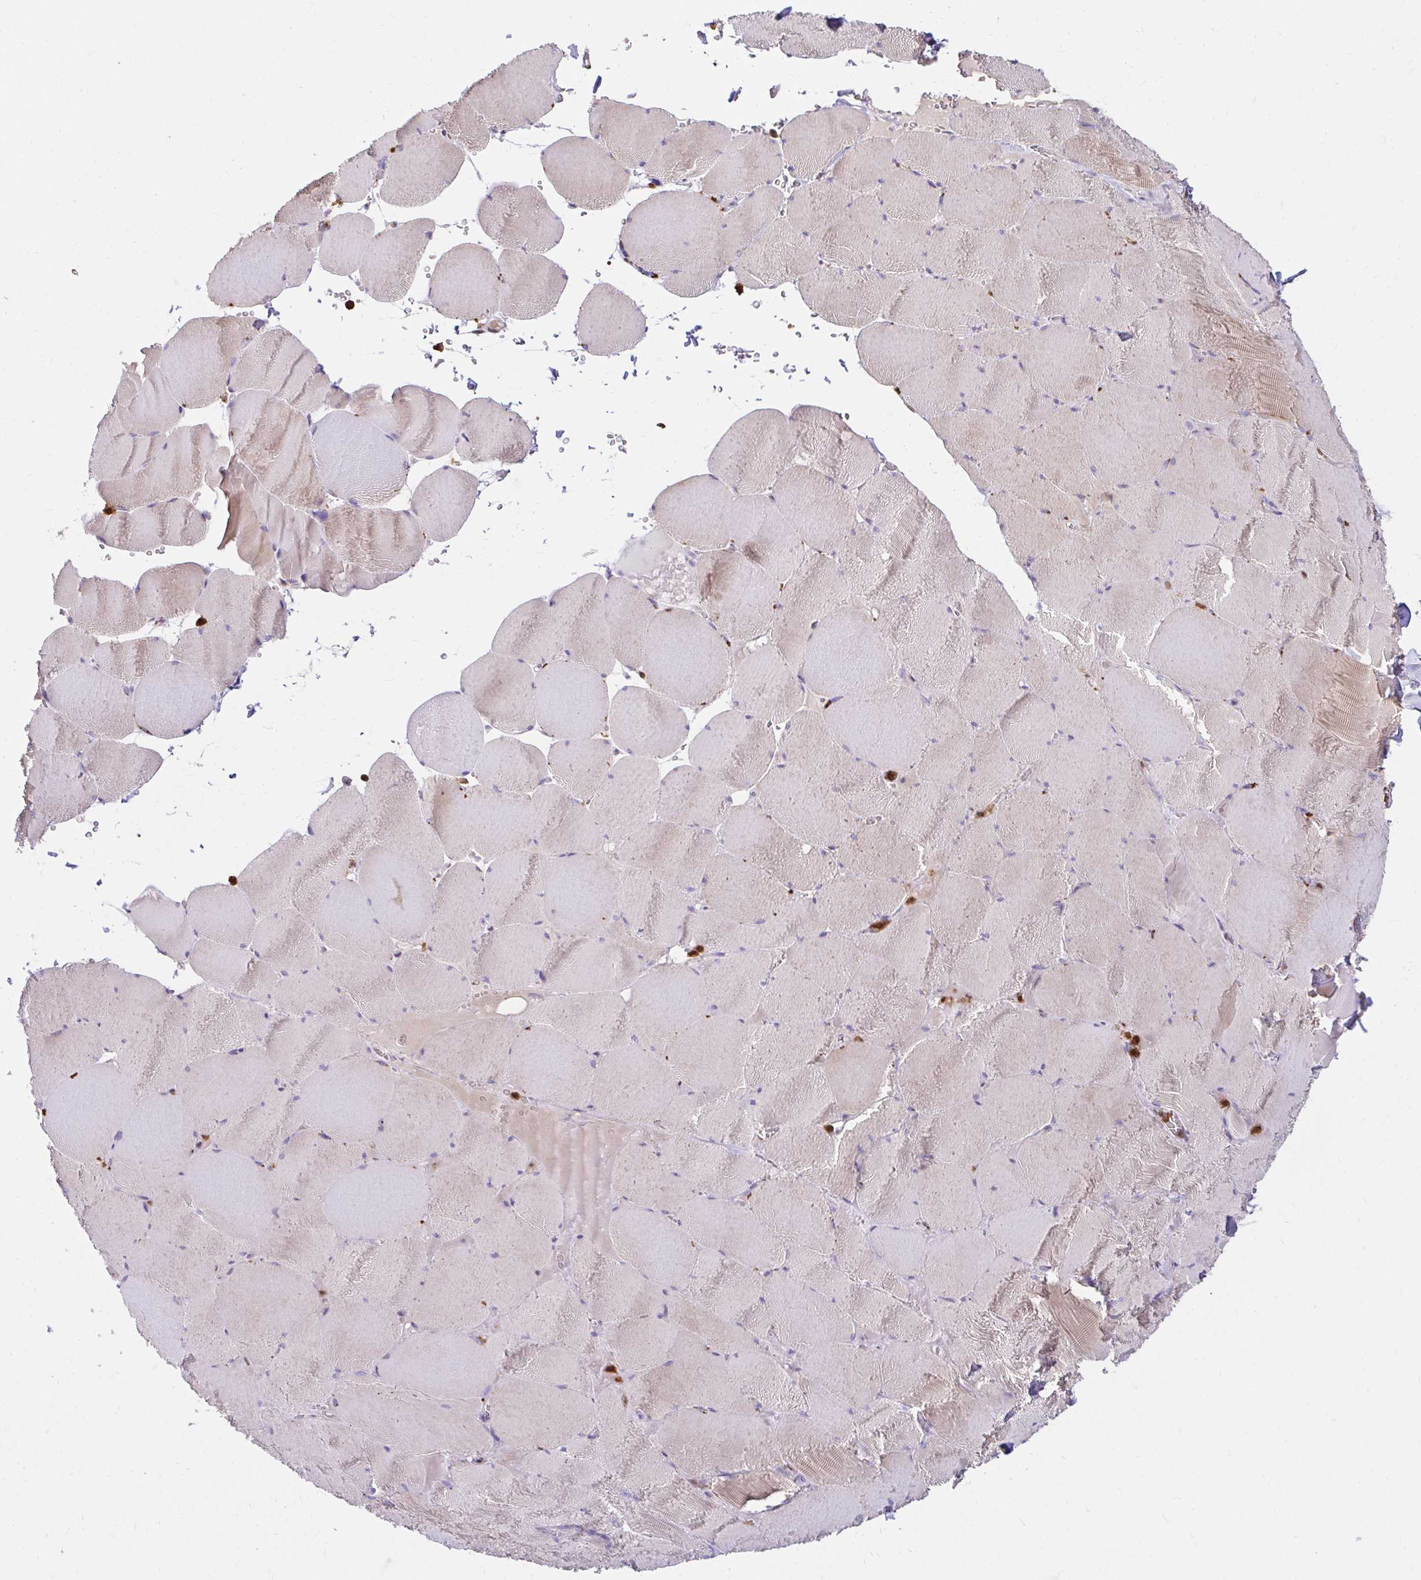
{"staining": {"intensity": "weak", "quantity": "25%-75%", "location": "cytoplasmic/membranous"}, "tissue": "skeletal muscle", "cell_type": "Myocytes", "image_type": "normal", "snomed": [{"axis": "morphology", "description": "Normal tissue, NOS"}, {"axis": "topography", "description": "Skeletal muscle"}, {"axis": "topography", "description": "Head-Neck"}], "caption": "High-magnification brightfield microscopy of normal skeletal muscle stained with DAB (brown) and counterstained with hematoxylin (blue). myocytes exhibit weak cytoplasmic/membranous positivity is present in about25%-75% of cells.", "gene": "PYCARD", "patient": {"sex": "male", "age": 66}}